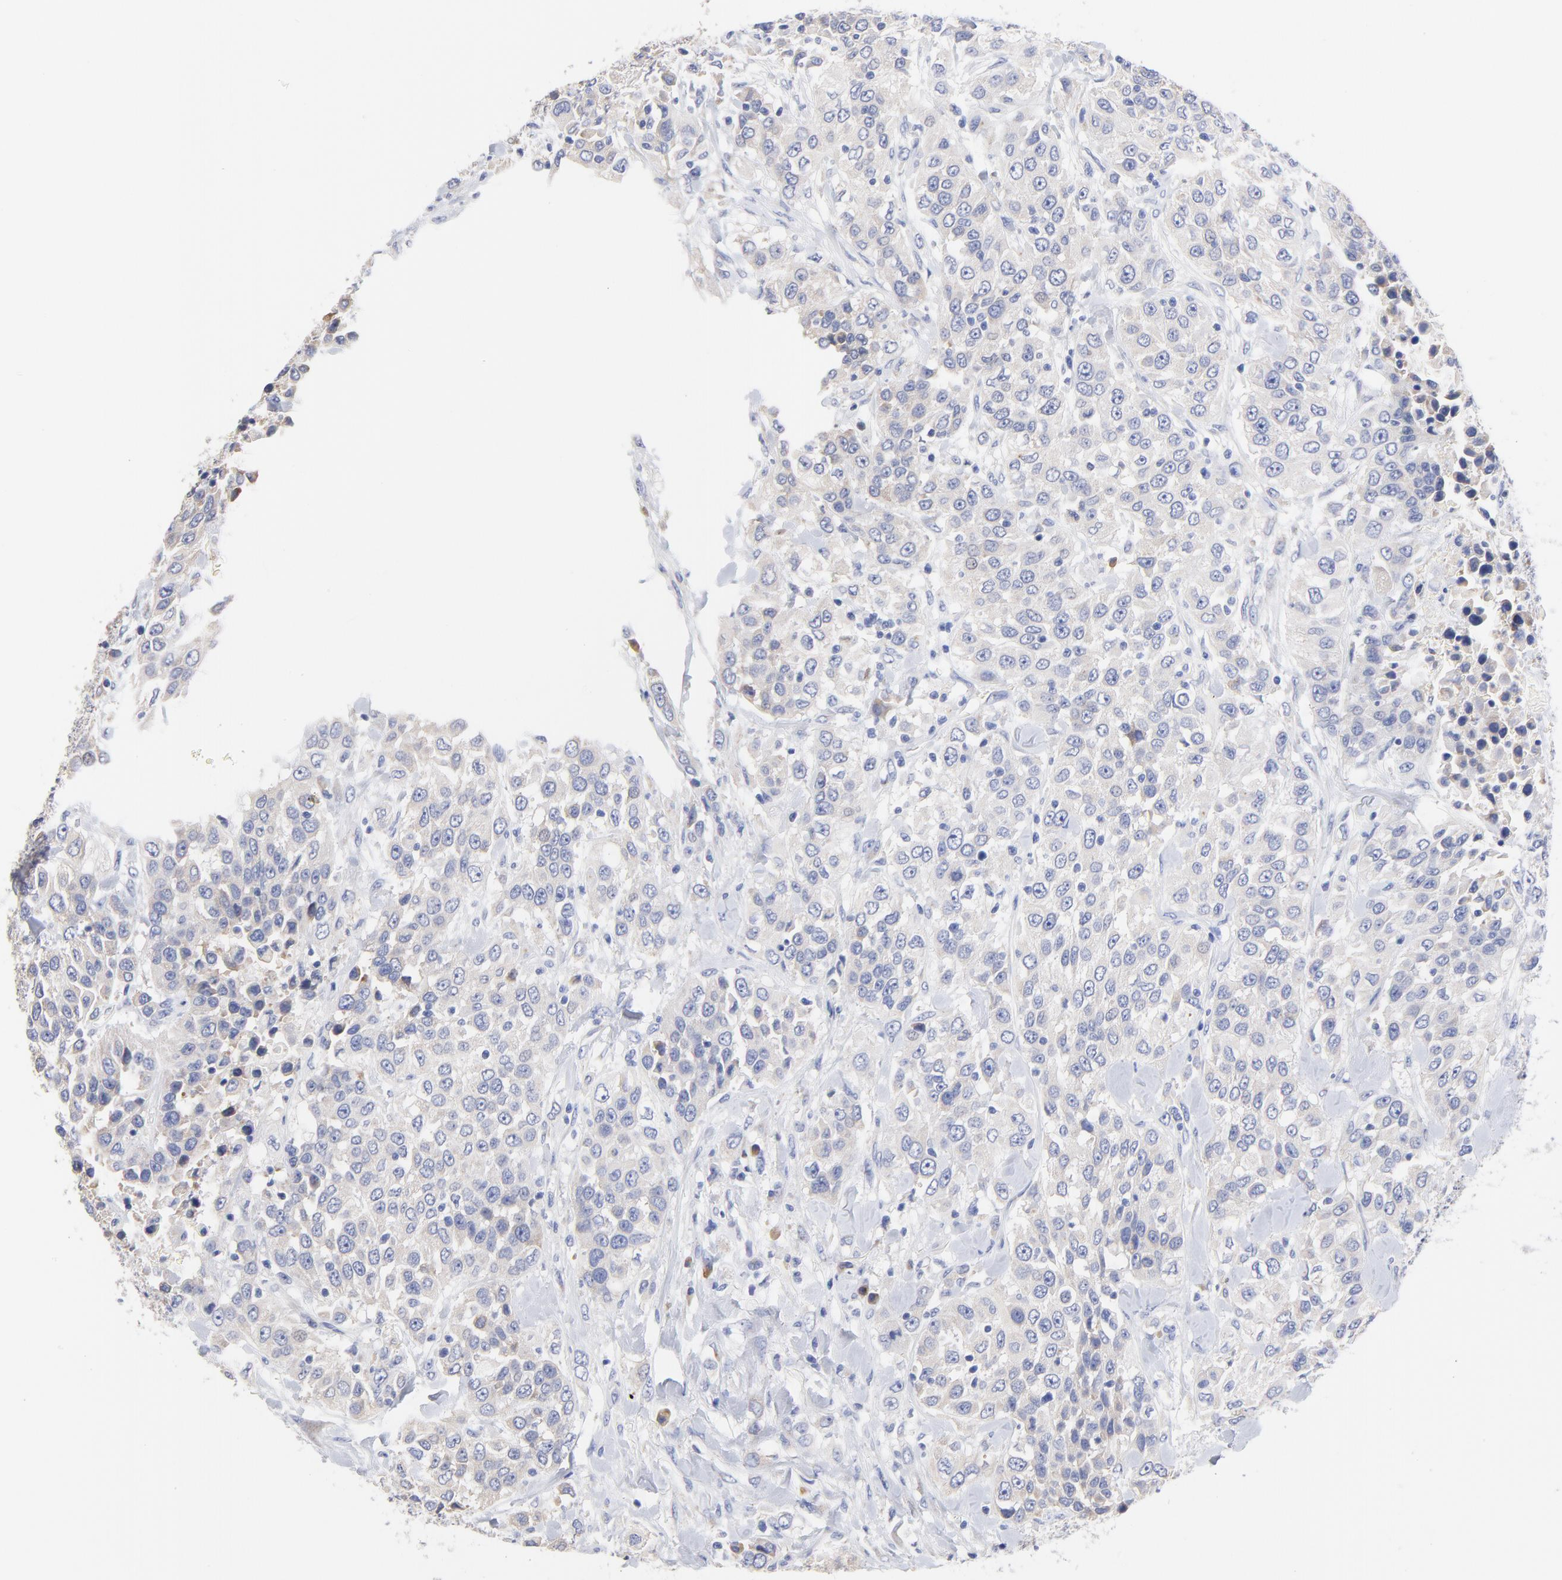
{"staining": {"intensity": "weak", "quantity": "<25%", "location": "cytoplasmic/membranous"}, "tissue": "urothelial cancer", "cell_type": "Tumor cells", "image_type": "cancer", "snomed": [{"axis": "morphology", "description": "Urothelial carcinoma, High grade"}, {"axis": "topography", "description": "Urinary bladder"}], "caption": "Tumor cells show no significant positivity in urothelial cancer.", "gene": "LAX1", "patient": {"sex": "female", "age": 80}}